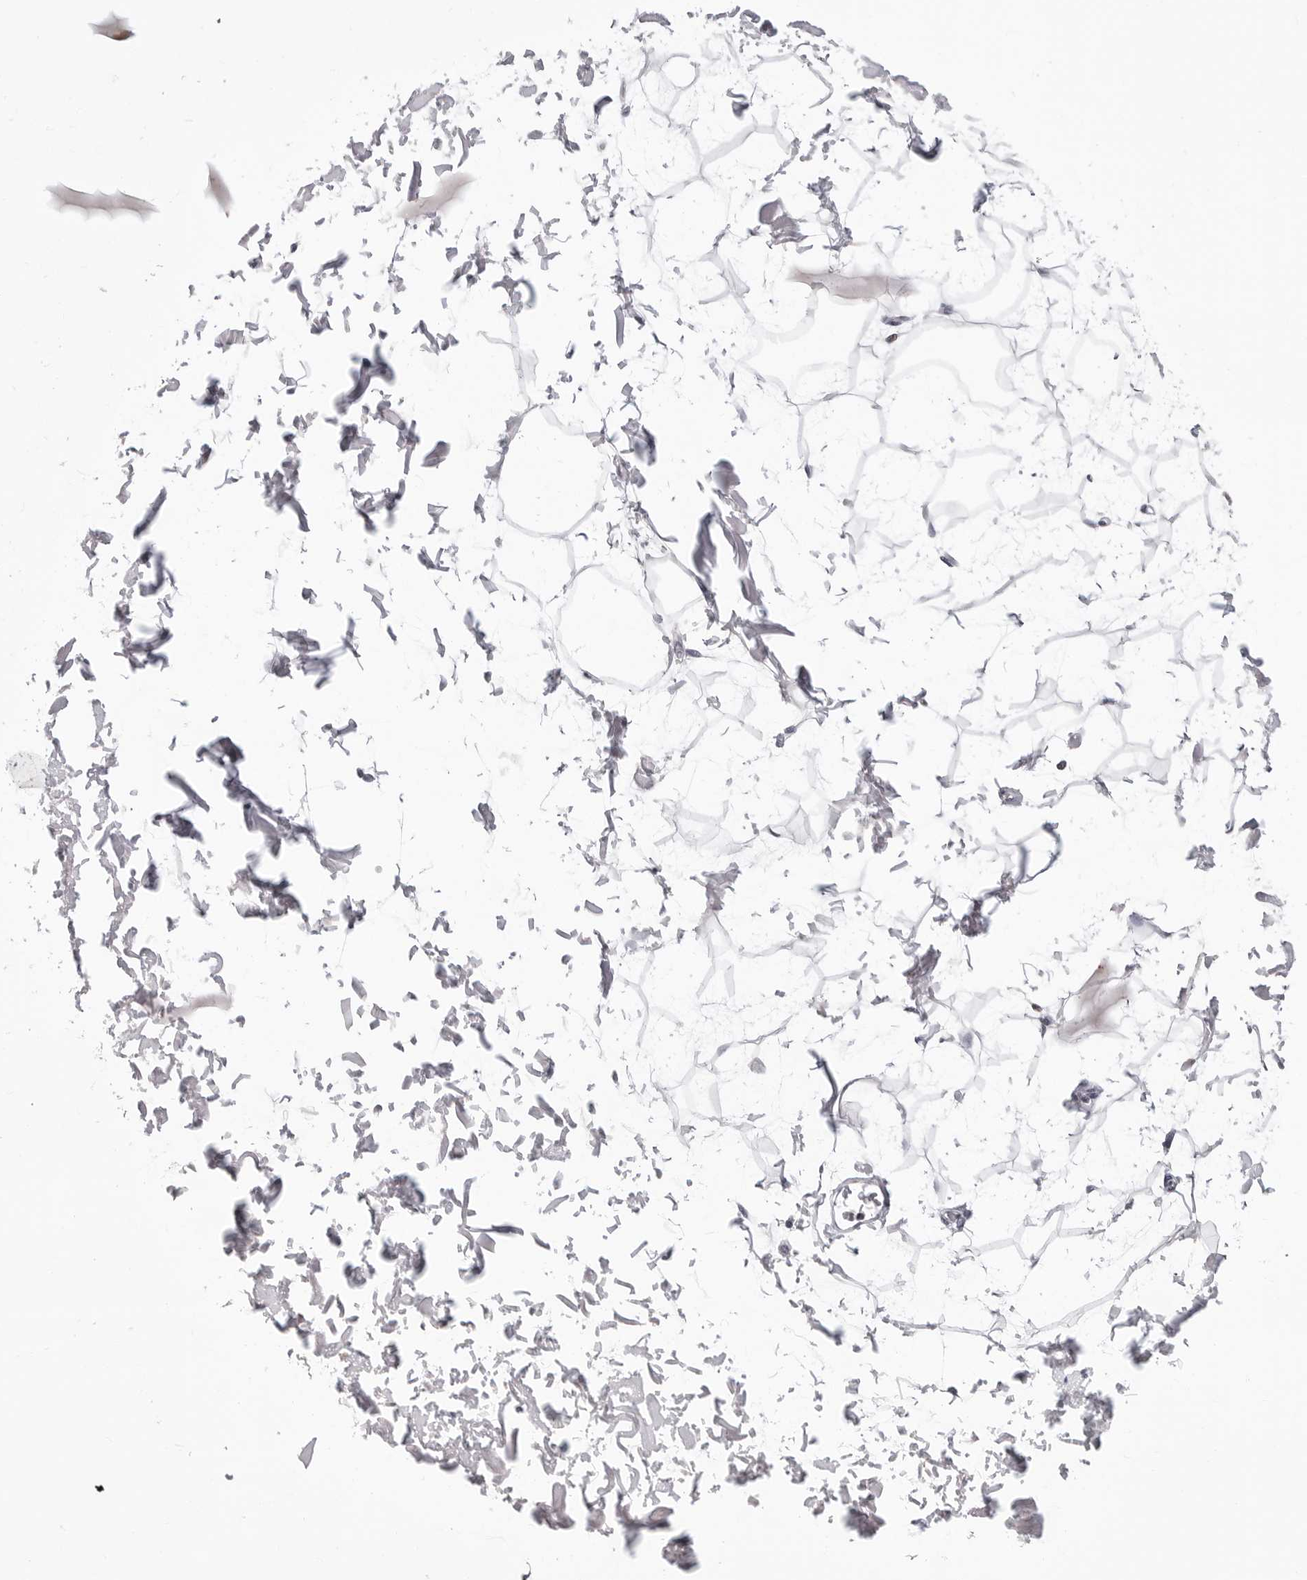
{"staining": {"intensity": "negative", "quantity": "none", "location": "none"}, "tissue": "adipose tissue", "cell_type": "Adipocytes", "image_type": "normal", "snomed": [{"axis": "morphology", "description": "Normal tissue, NOS"}, {"axis": "topography", "description": "Soft tissue"}], "caption": "Immunohistochemistry (IHC) histopathology image of normal adipose tissue stained for a protein (brown), which exhibits no staining in adipocytes. (DAB (3,3'-diaminobenzidine) IHC visualized using brightfield microscopy, high magnification).", "gene": "SF3B4", "patient": {"sex": "male", "age": 72}}